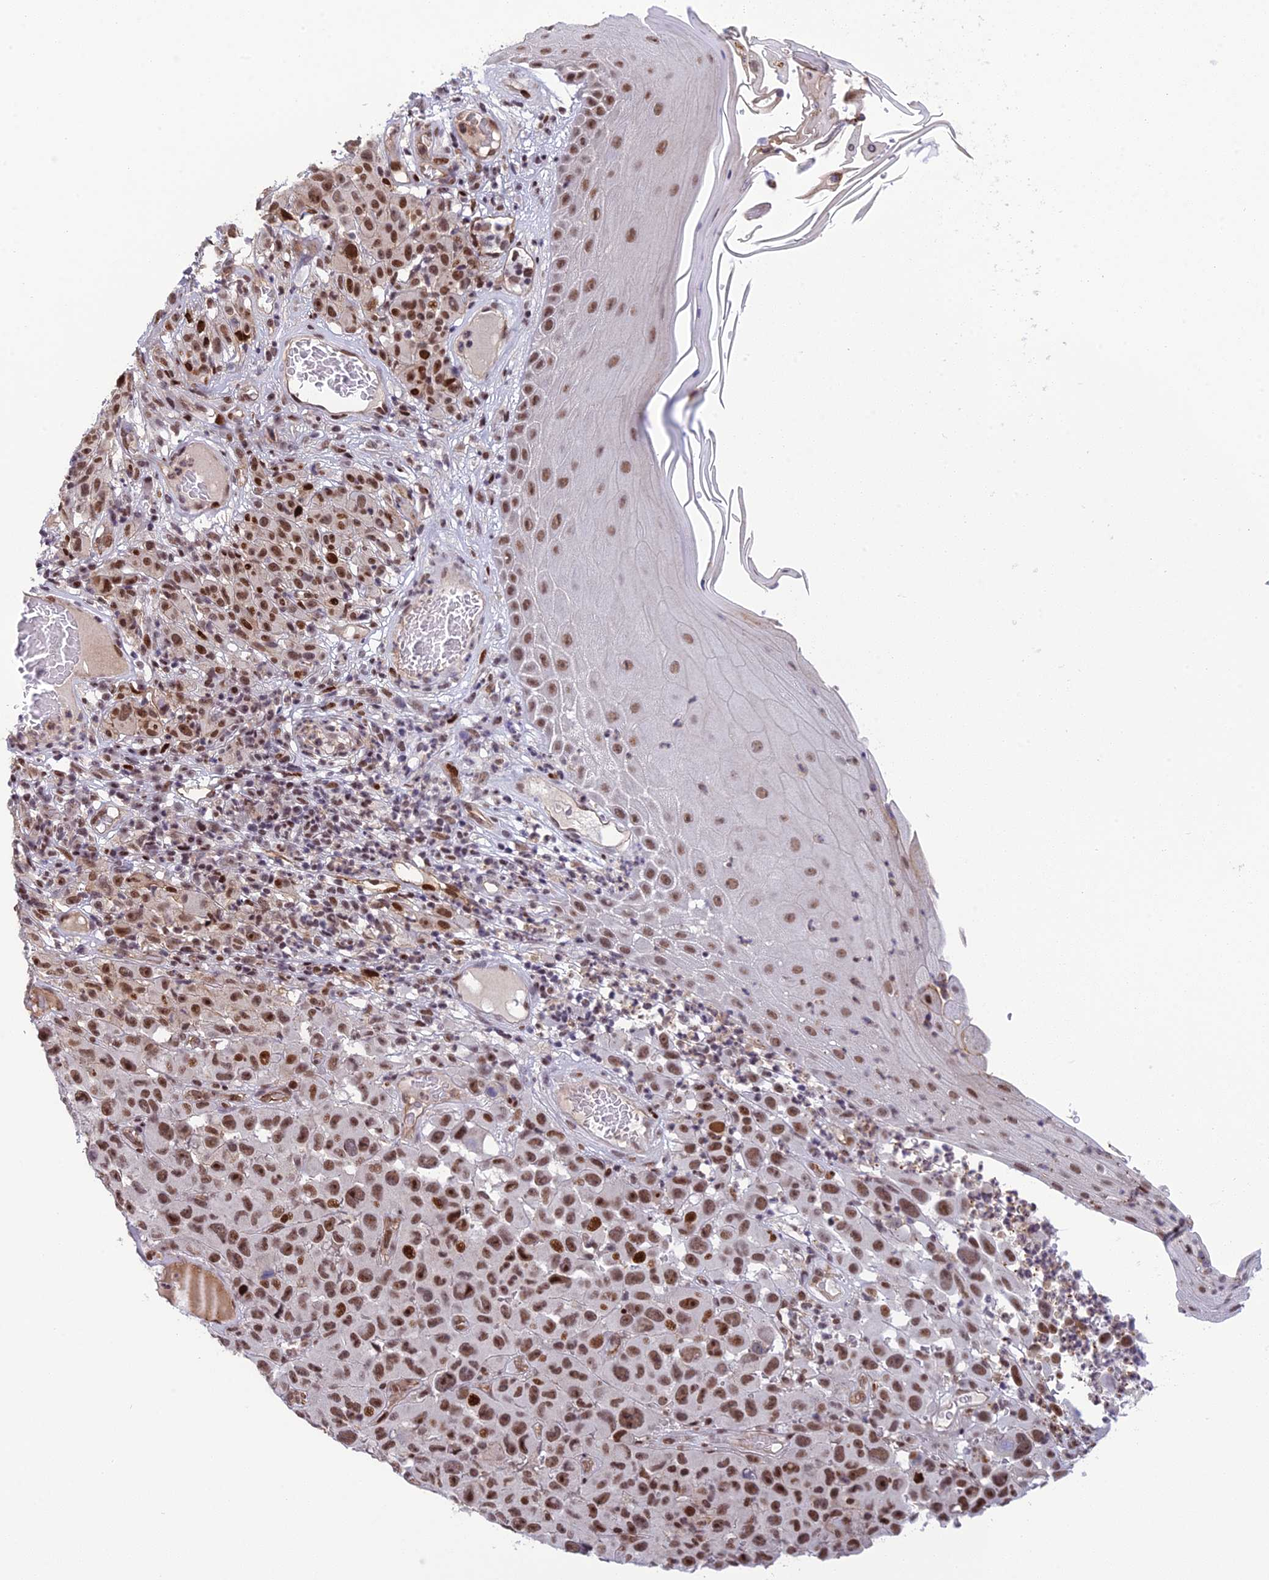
{"staining": {"intensity": "strong", "quantity": ">75%", "location": "nuclear"}, "tissue": "melanoma", "cell_type": "Tumor cells", "image_type": "cancer", "snomed": [{"axis": "morphology", "description": "Malignant melanoma, NOS"}, {"axis": "topography", "description": "Skin"}], "caption": "Tumor cells show high levels of strong nuclear expression in approximately >75% of cells in melanoma. (Stains: DAB (3,3'-diaminobenzidine) in brown, nuclei in blue, Microscopy: brightfield microscopy at high magnification).", "gene": "RANBP3", "patient": {"sex": "female", "age": 82}}